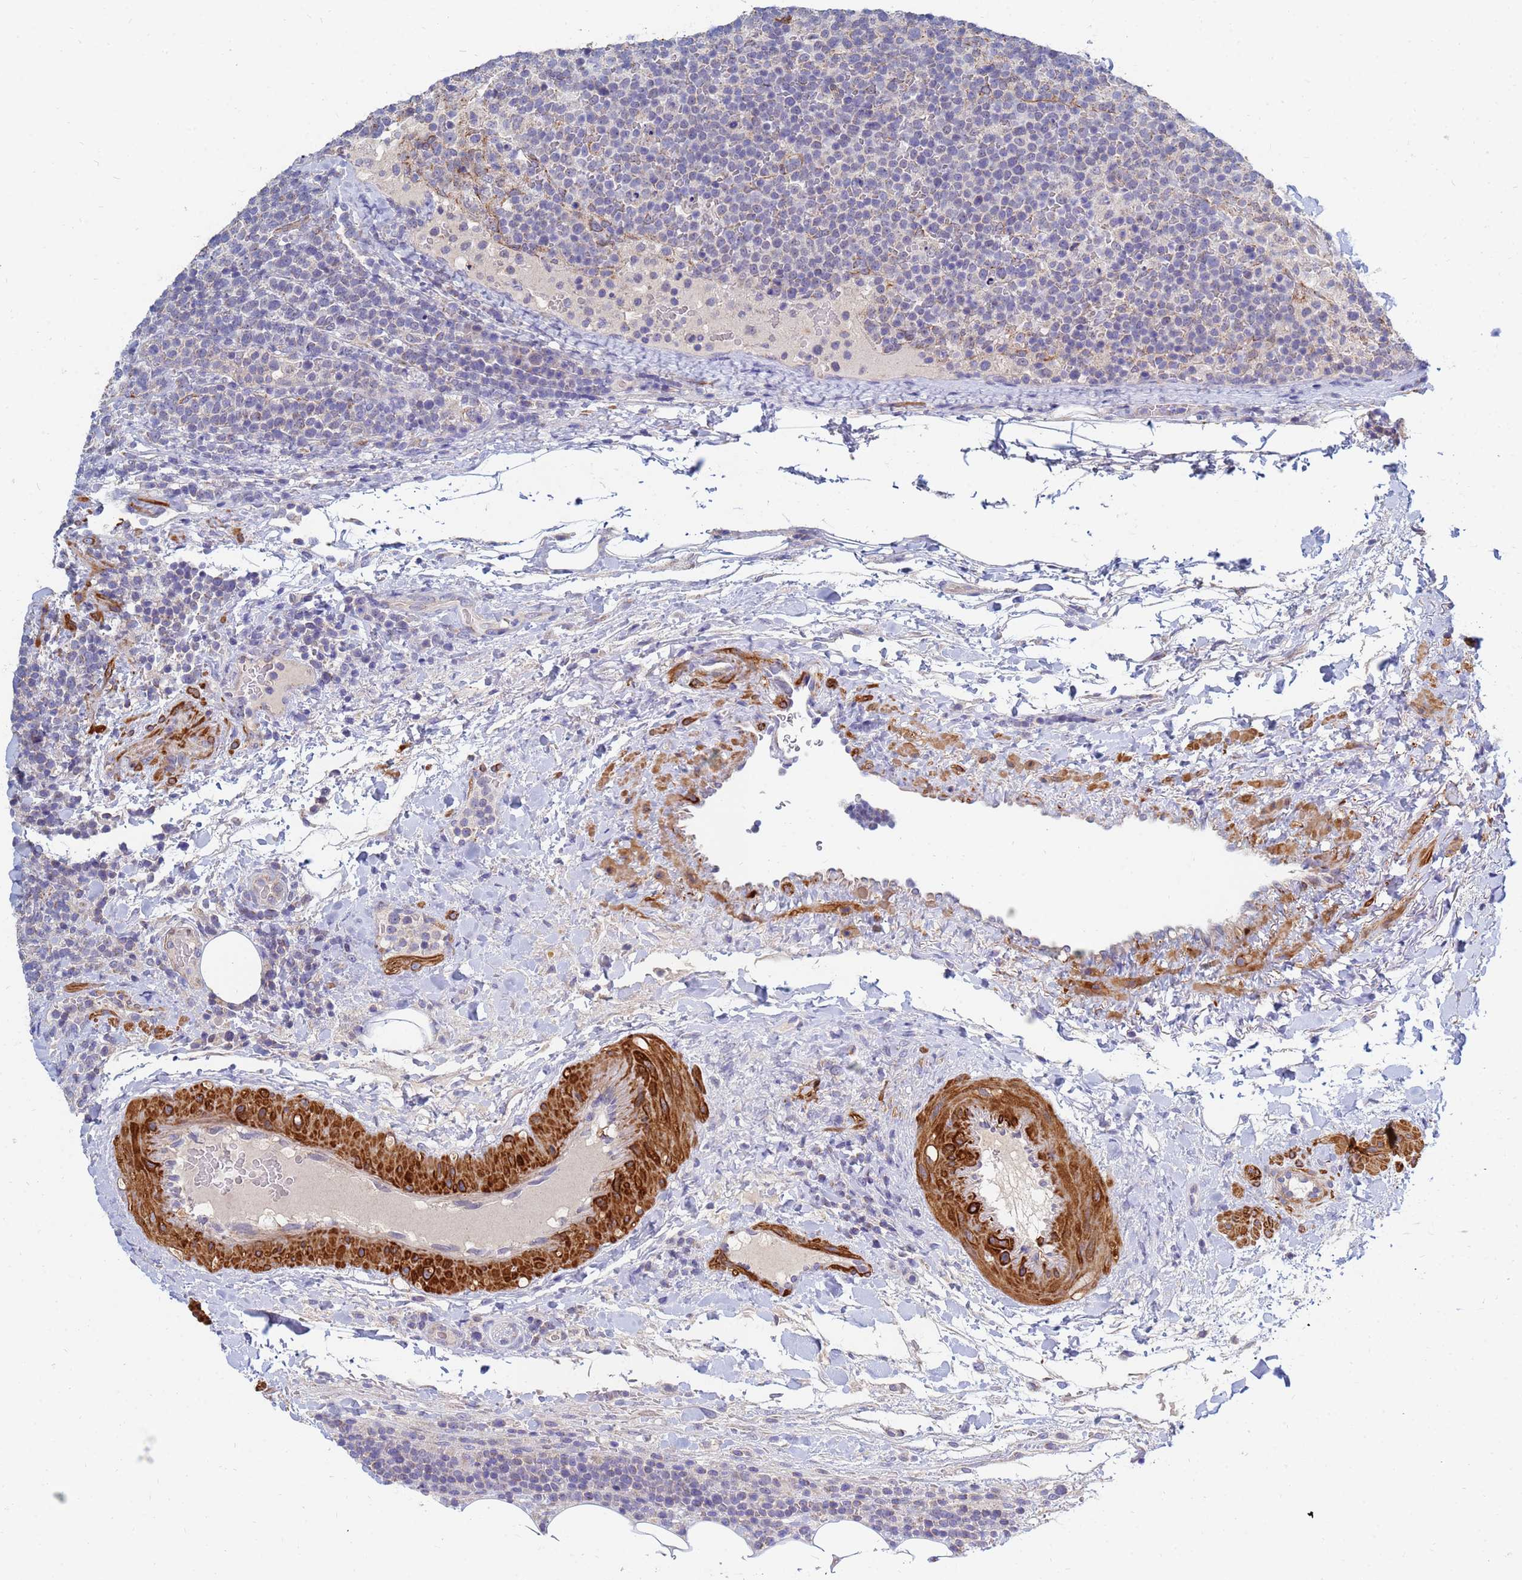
{"staining": {"intensity": "negative", "quantity": "none", "location": "none"}, "tissue": "lymphoma", "cell_type": "Tumor cells", "image_type": "cancer", "snomed": [{"axis": "morphology", "description": "Malignant lymphoma, non-Hodgkin's type, High grade"}, {"axis": "topography", "description": "Lymph node"}], "caption": "DAB immunohistochemical staining of human malignant lymphoma, non-Hodgkin's type (high-grade) displays no significant expression in tumor cells.", "gene": "SDR39U1", "patient": {"sex": "male", "age": 61}}